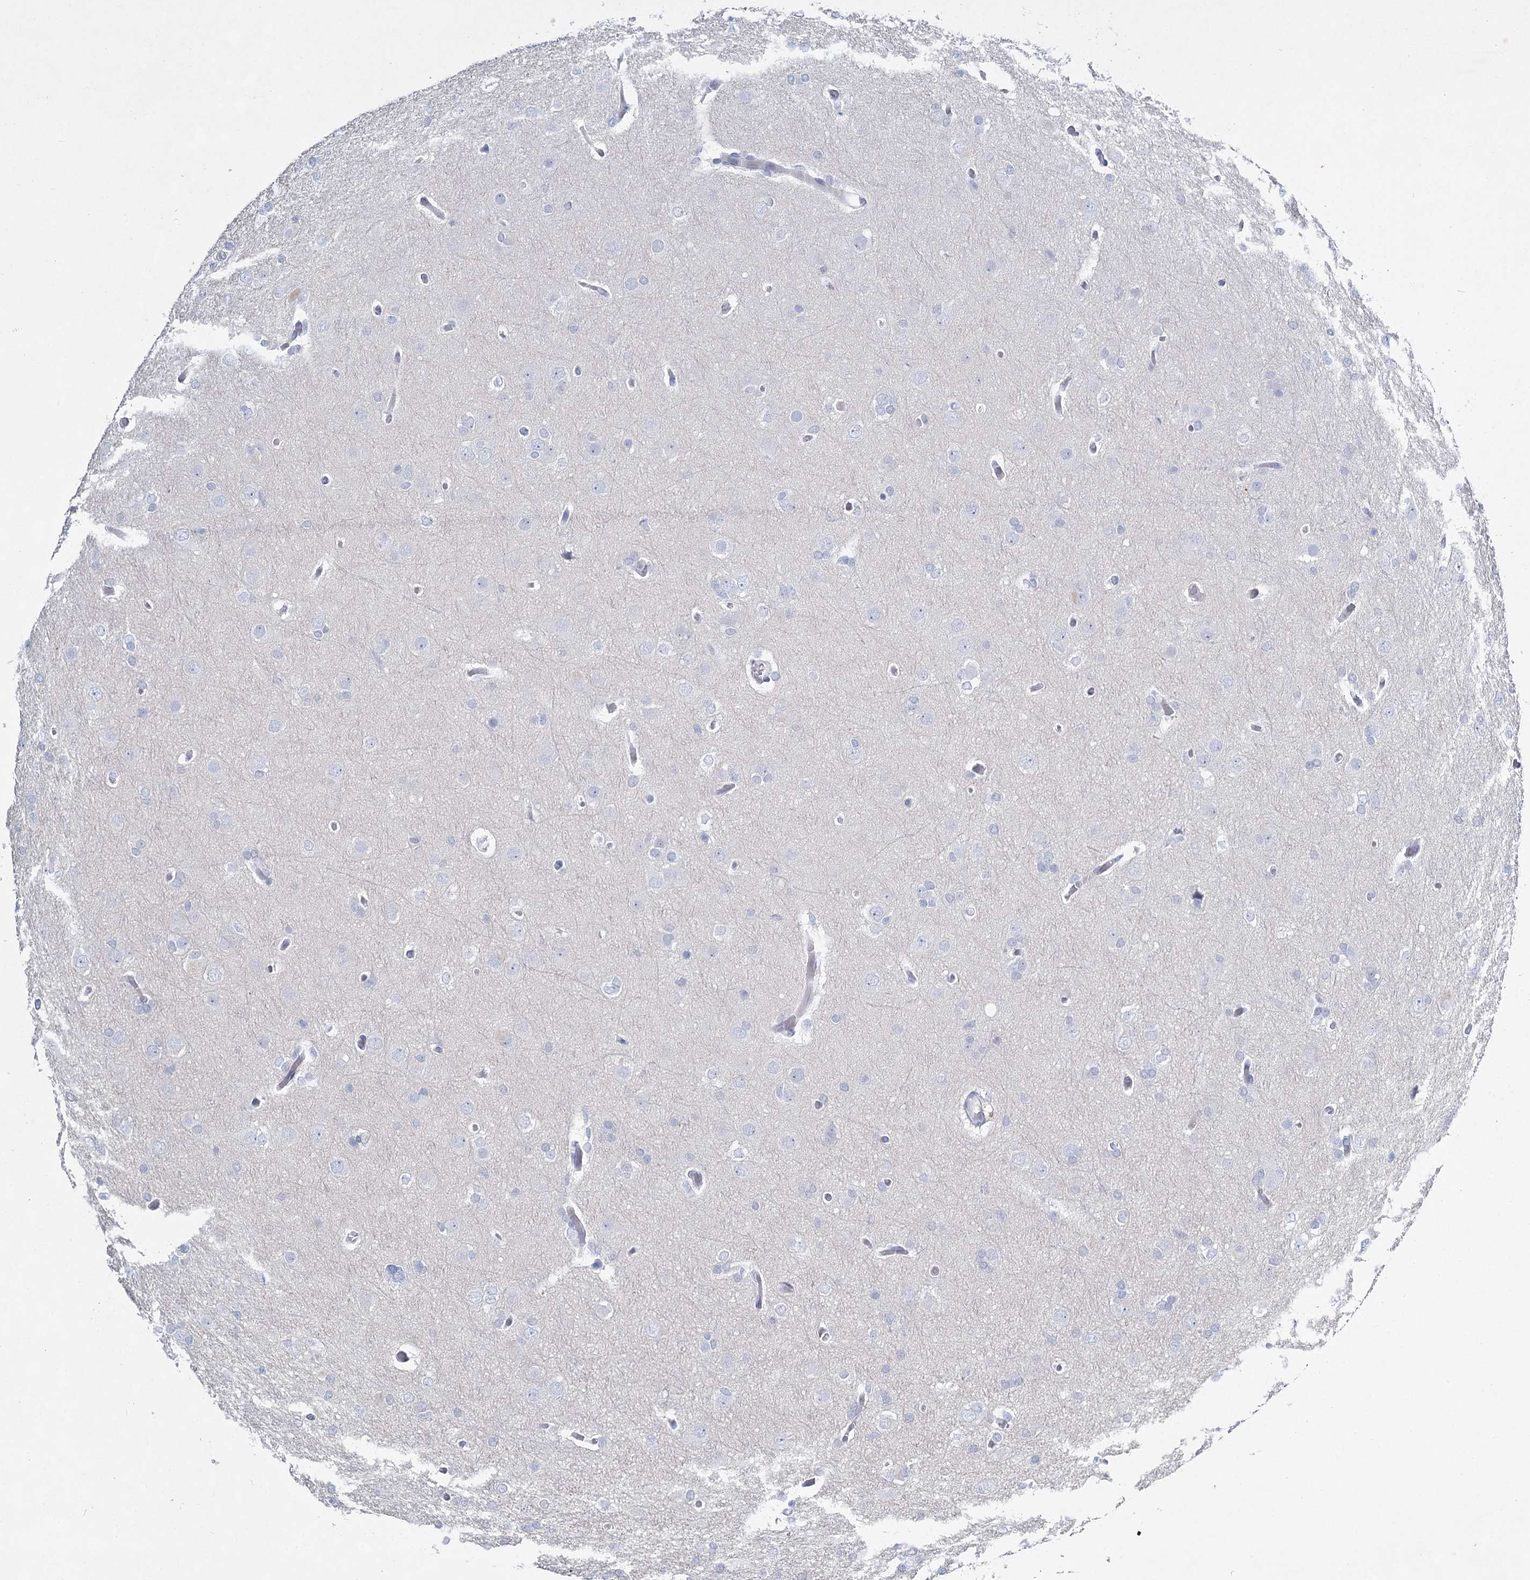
{"staining": {"intensity": "negative", "quantity": "none", "location": "none"}, "tissue": "glioma", "cell_type": "Tumor cells", "image_type": "cancer", "snomed": [{"axis": "morphology", "description": "Glioma, malignant, High grade"}, {"axis": "topography", "description": "Cerebral cortex"}], "caption": "Malignant glioma (high-grade) was stained to show a protein in brown. There is no significant positivity in tumor cells.", "gene": "SLC17A2", "patient": {"sex": "female", "age": 36}}